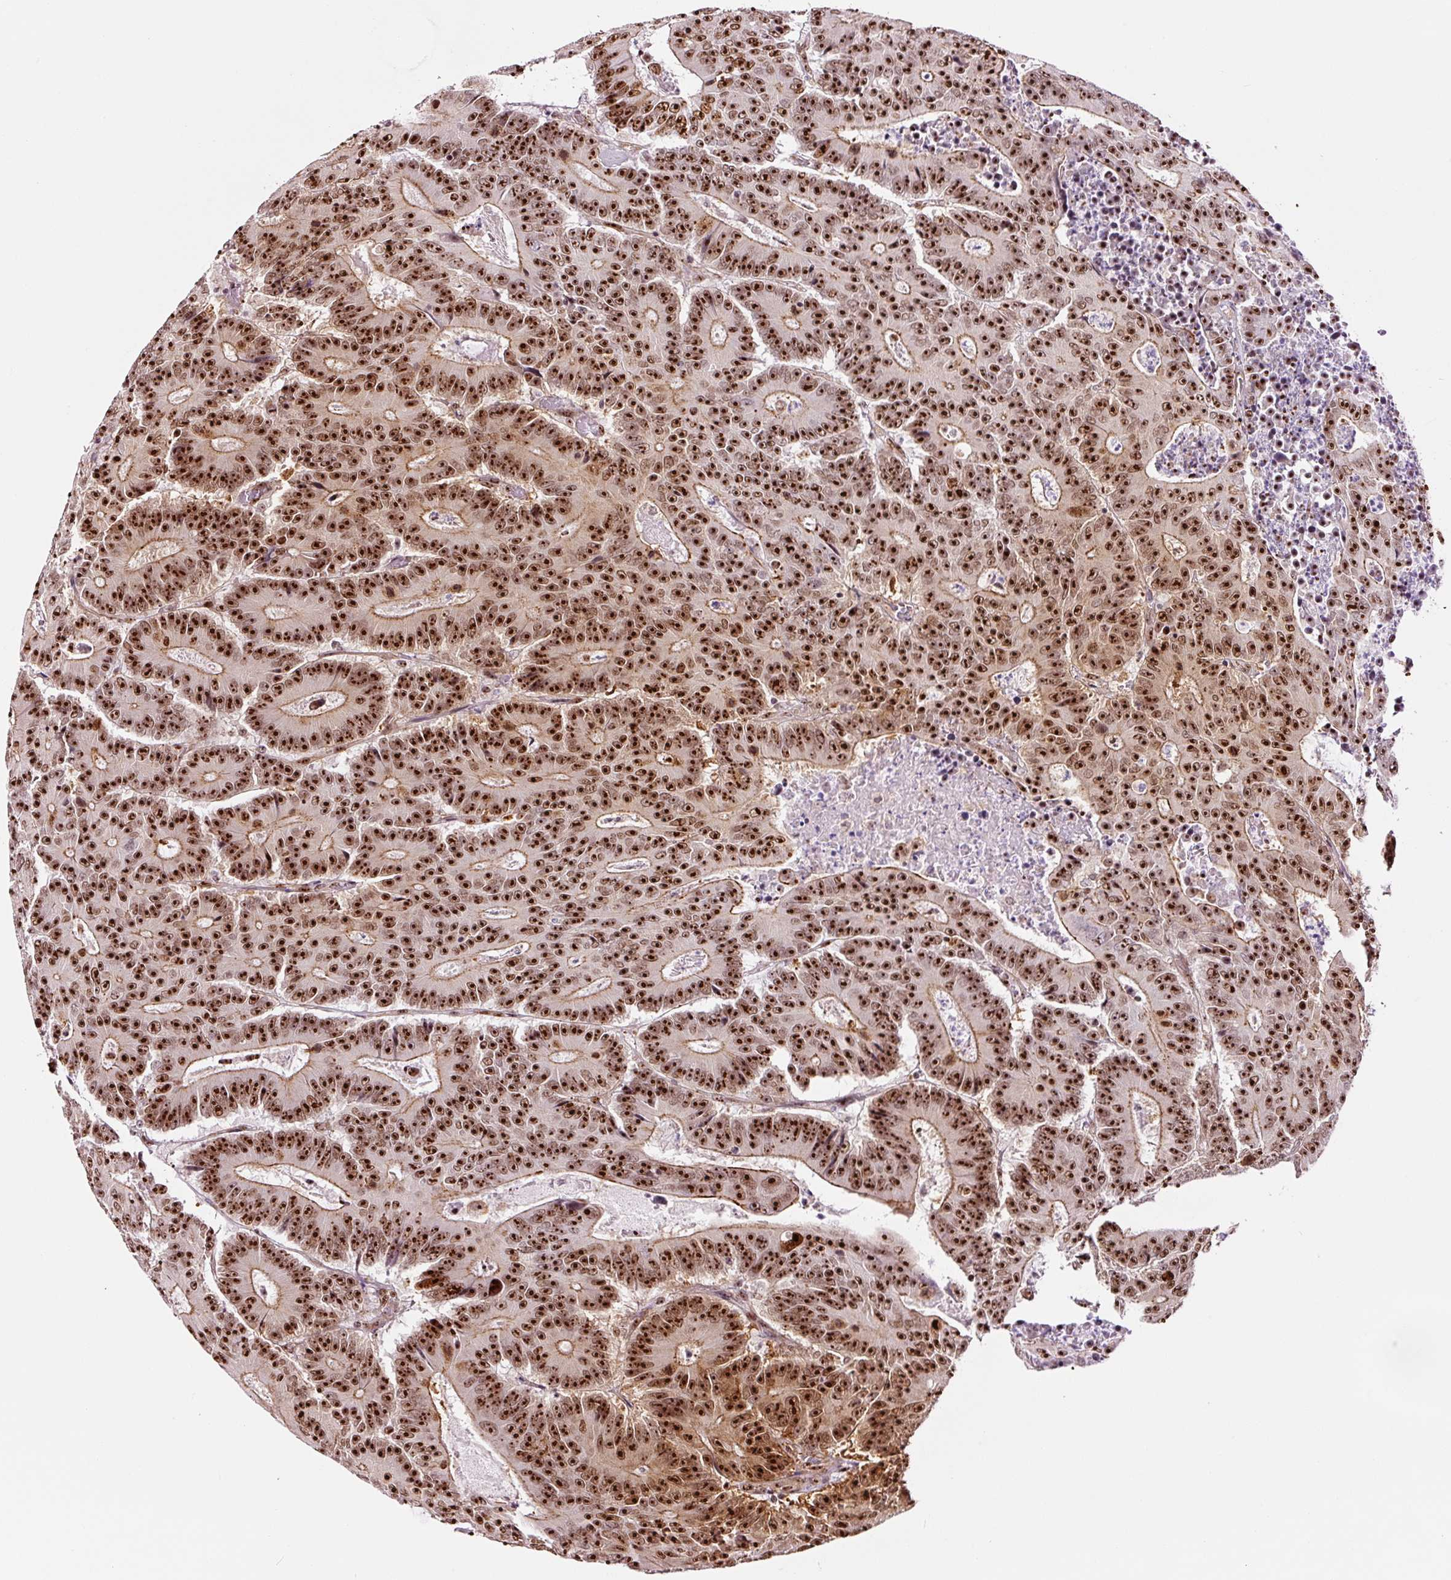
{"staining": {"intensity": "strong", "quantity": ">75%", "location": "cytoplasmic/membranous,nuclear"}, "tissue": "colorectal cancer", "cell_type": "Tumor cells", "image_type": "cancer", "snomed": [{"axis": "morphology", "description": "Adenocarcinoma, NOS"}, {"axis": "topography", "description": "Colon"}], "caption": "High-magnification brightfield microscopy of colorectal cancer (adenocarcinoma) stained with DAB (brown) and counterstained with hematoxylin (blue). tumor cells exhibit strong cytoplasmic/membranous and nuclear staining is appreciated in about>75% of cells.", "gene": "GNL3", "patient": {"sex": "male", "age": 83}}